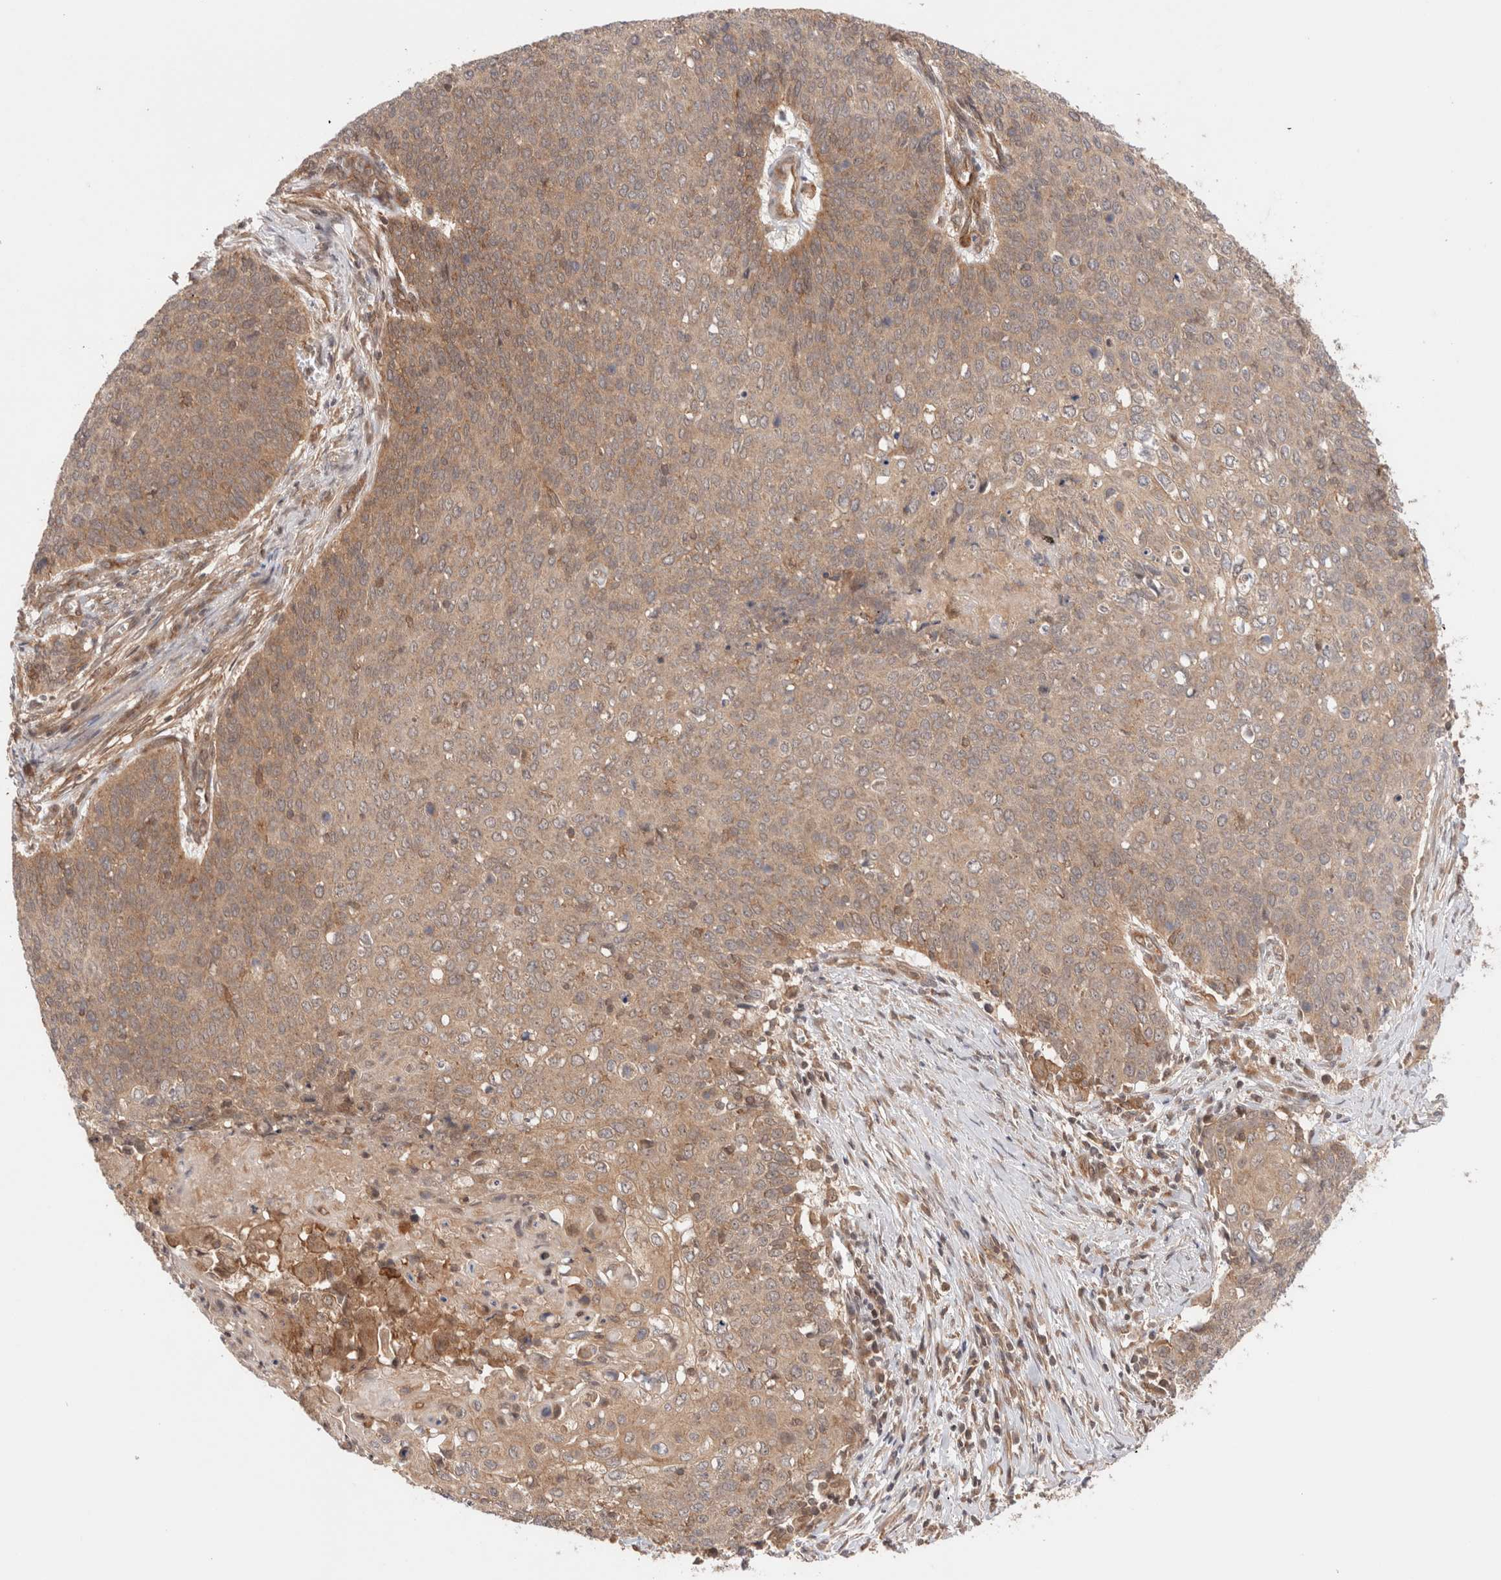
{"staining": {"intensity": "moderate", "quantity": ">75%", "location": "cytoplasmic/membranous"}, "tissue": "cervical cancer", "cell_type": "Tumor cells", "image_type": "cancer", "snomed": [{"axis": "morphology", "description": "Squamous cell carcinoma, NOS"}, {"axis": "topography", "description": "Cervix"}], "caption": "The histopathology image displays staining of cervical squamous cell carcinoma, revealing moderate cytoplasmic/membranous protein staining (brown color) within tumor cells.", "gene": "SIKE1", "patient": {"sex": "female", "age": 39}}